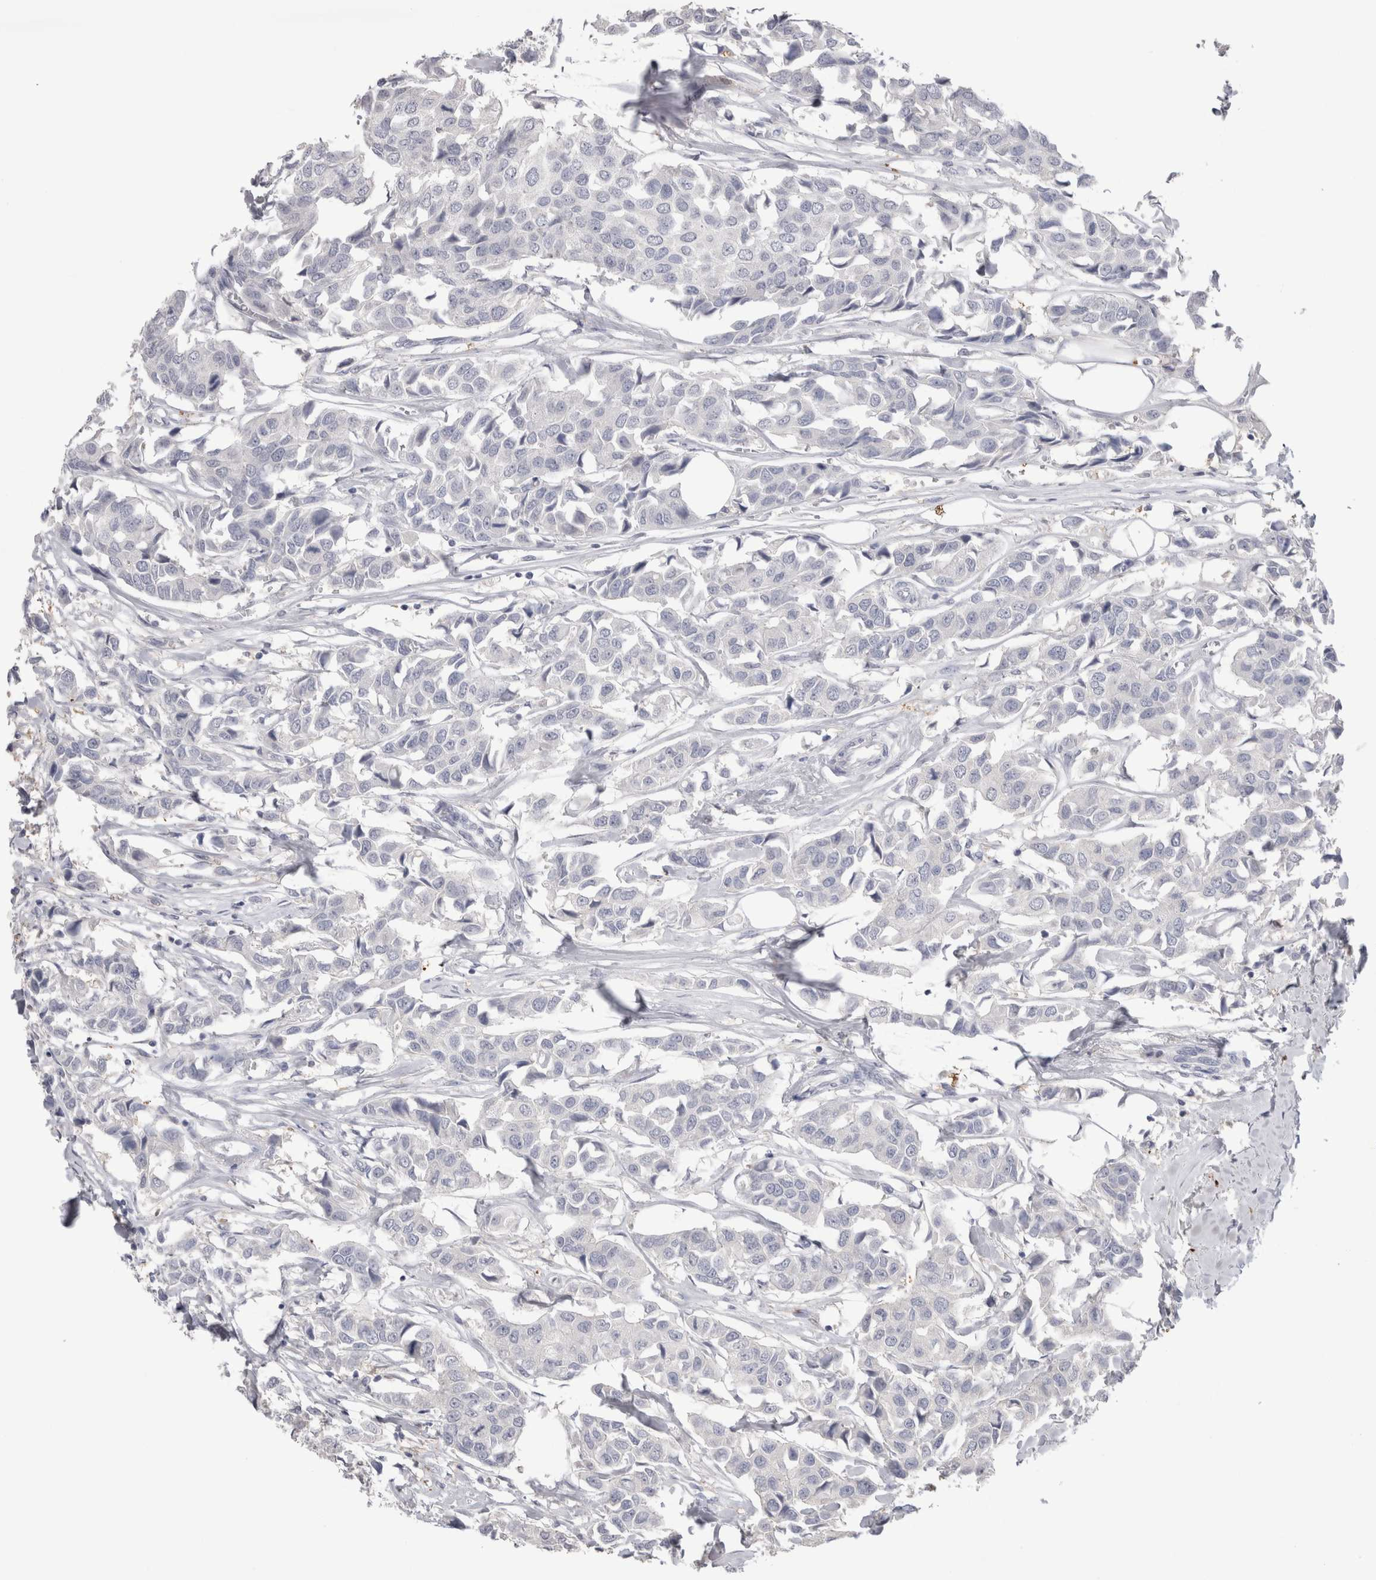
{"staining": {"intensity": "negative", "quantity": "none", "location": "none"}, "tissue": "breast cancer", "cell_type": "Tumor cells", "image_type": "cancer", "snomed": [{"axis": "morphology", "description": "Duct carcinoma"}, {"axis": "topography", "description": "Breast"}], "caption": "Tumor cells show no significant protein staining in breast invasive ductal carcinoma.", "gene": "SUCNR1", "patient": {"sex": "female", "age": 80}}